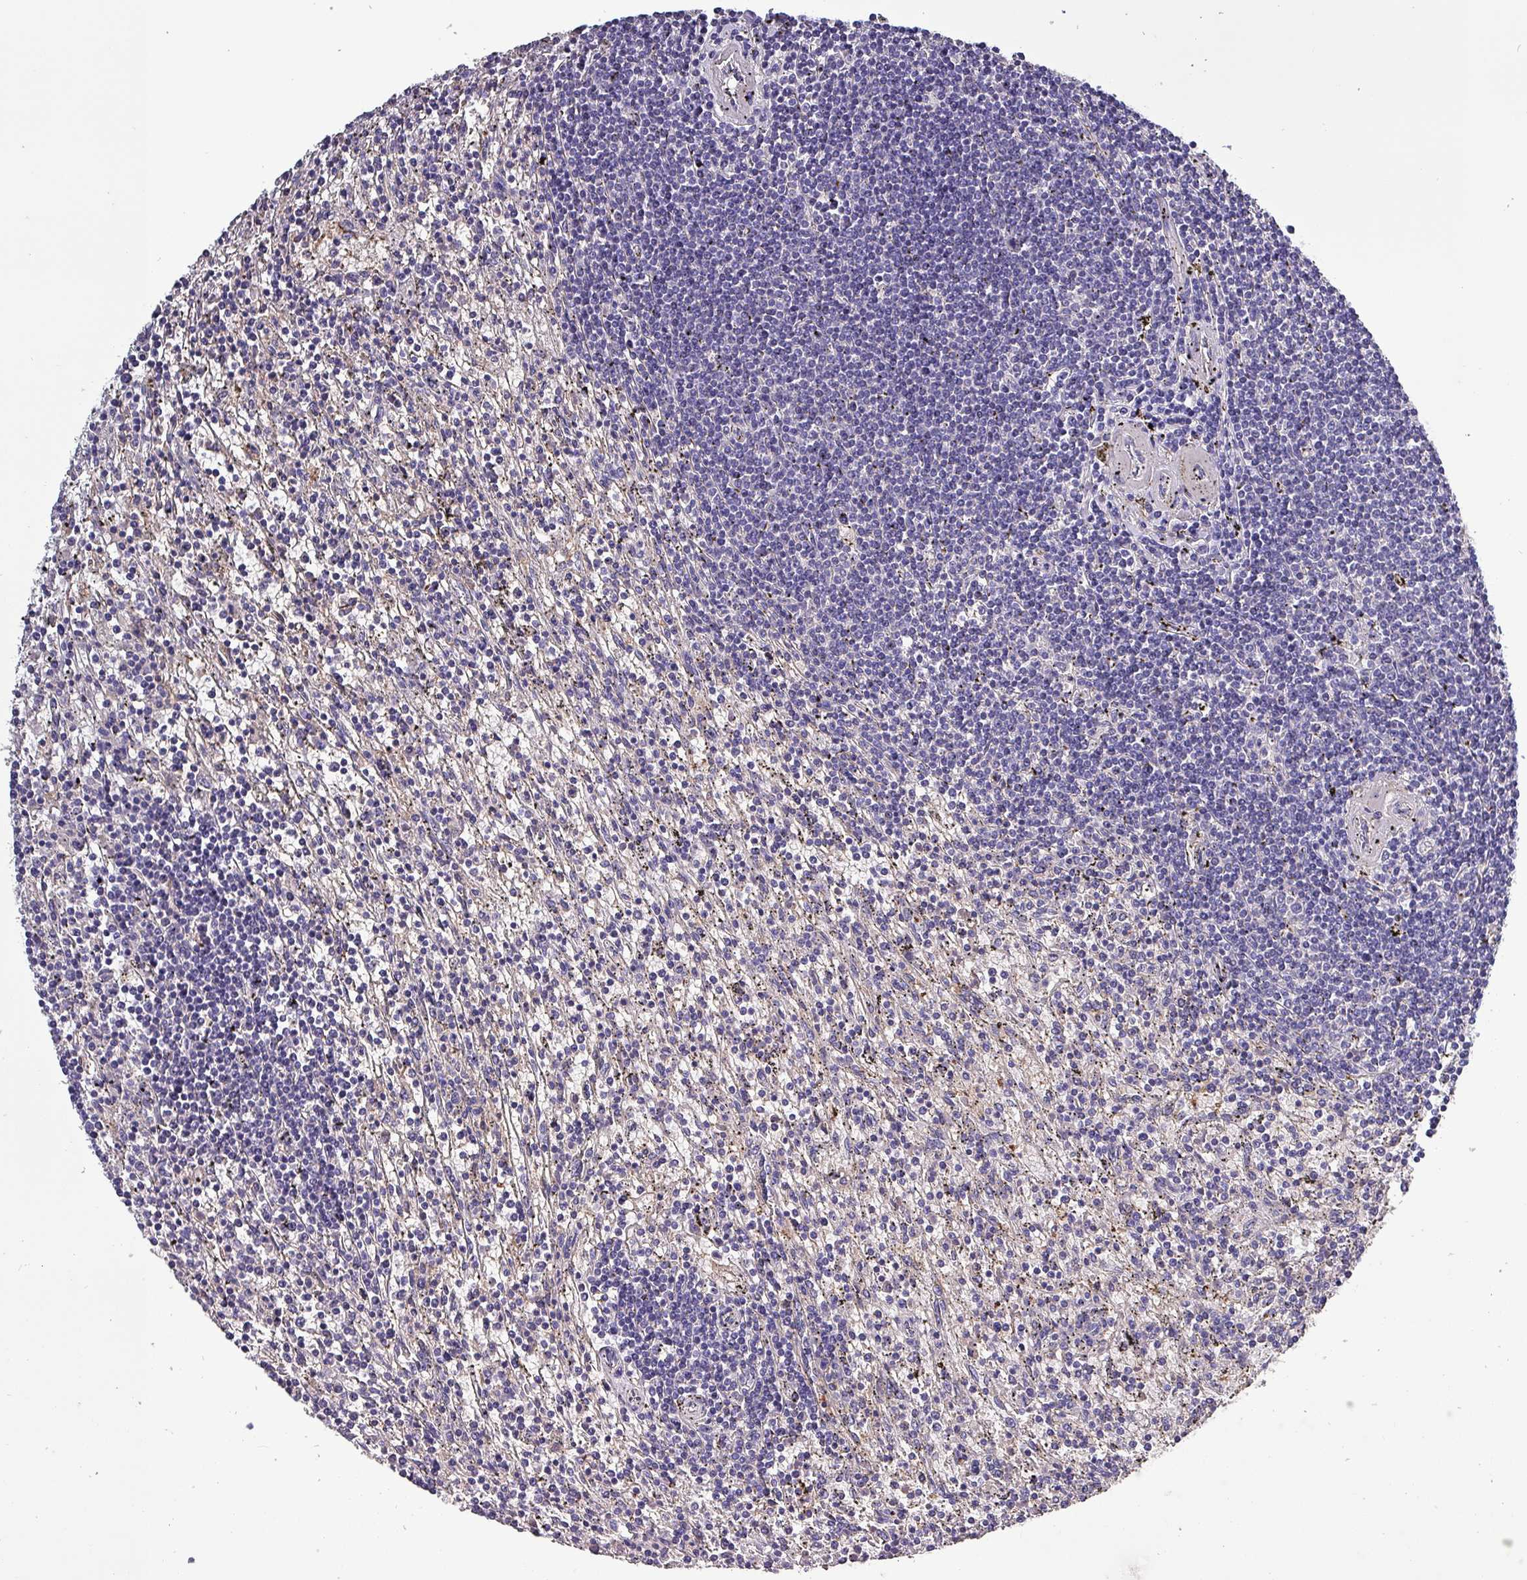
{"staining": {"intensity": "negative", "quantity": "none", "location": "none"}, "tissue": "lymphoma", "cell_type": "Tumor cells", "image_type": "cancer", "snomed": [{"axis": "morphology", "description": "Malignant lymphoma, non-Hodgkin's type, Low grade"}, {"axis": "topography", "description": "Spleen"}], "caption": "An image of human low-grade malignant lymphoma, non-Hodgkin's type is negative for staining in tumor cells. (DAB immunohistochemistry (IHC) with hematoxylin counter stain).", "gene": "HTRA4", "patient": {"sex": "male", "age": 76}}